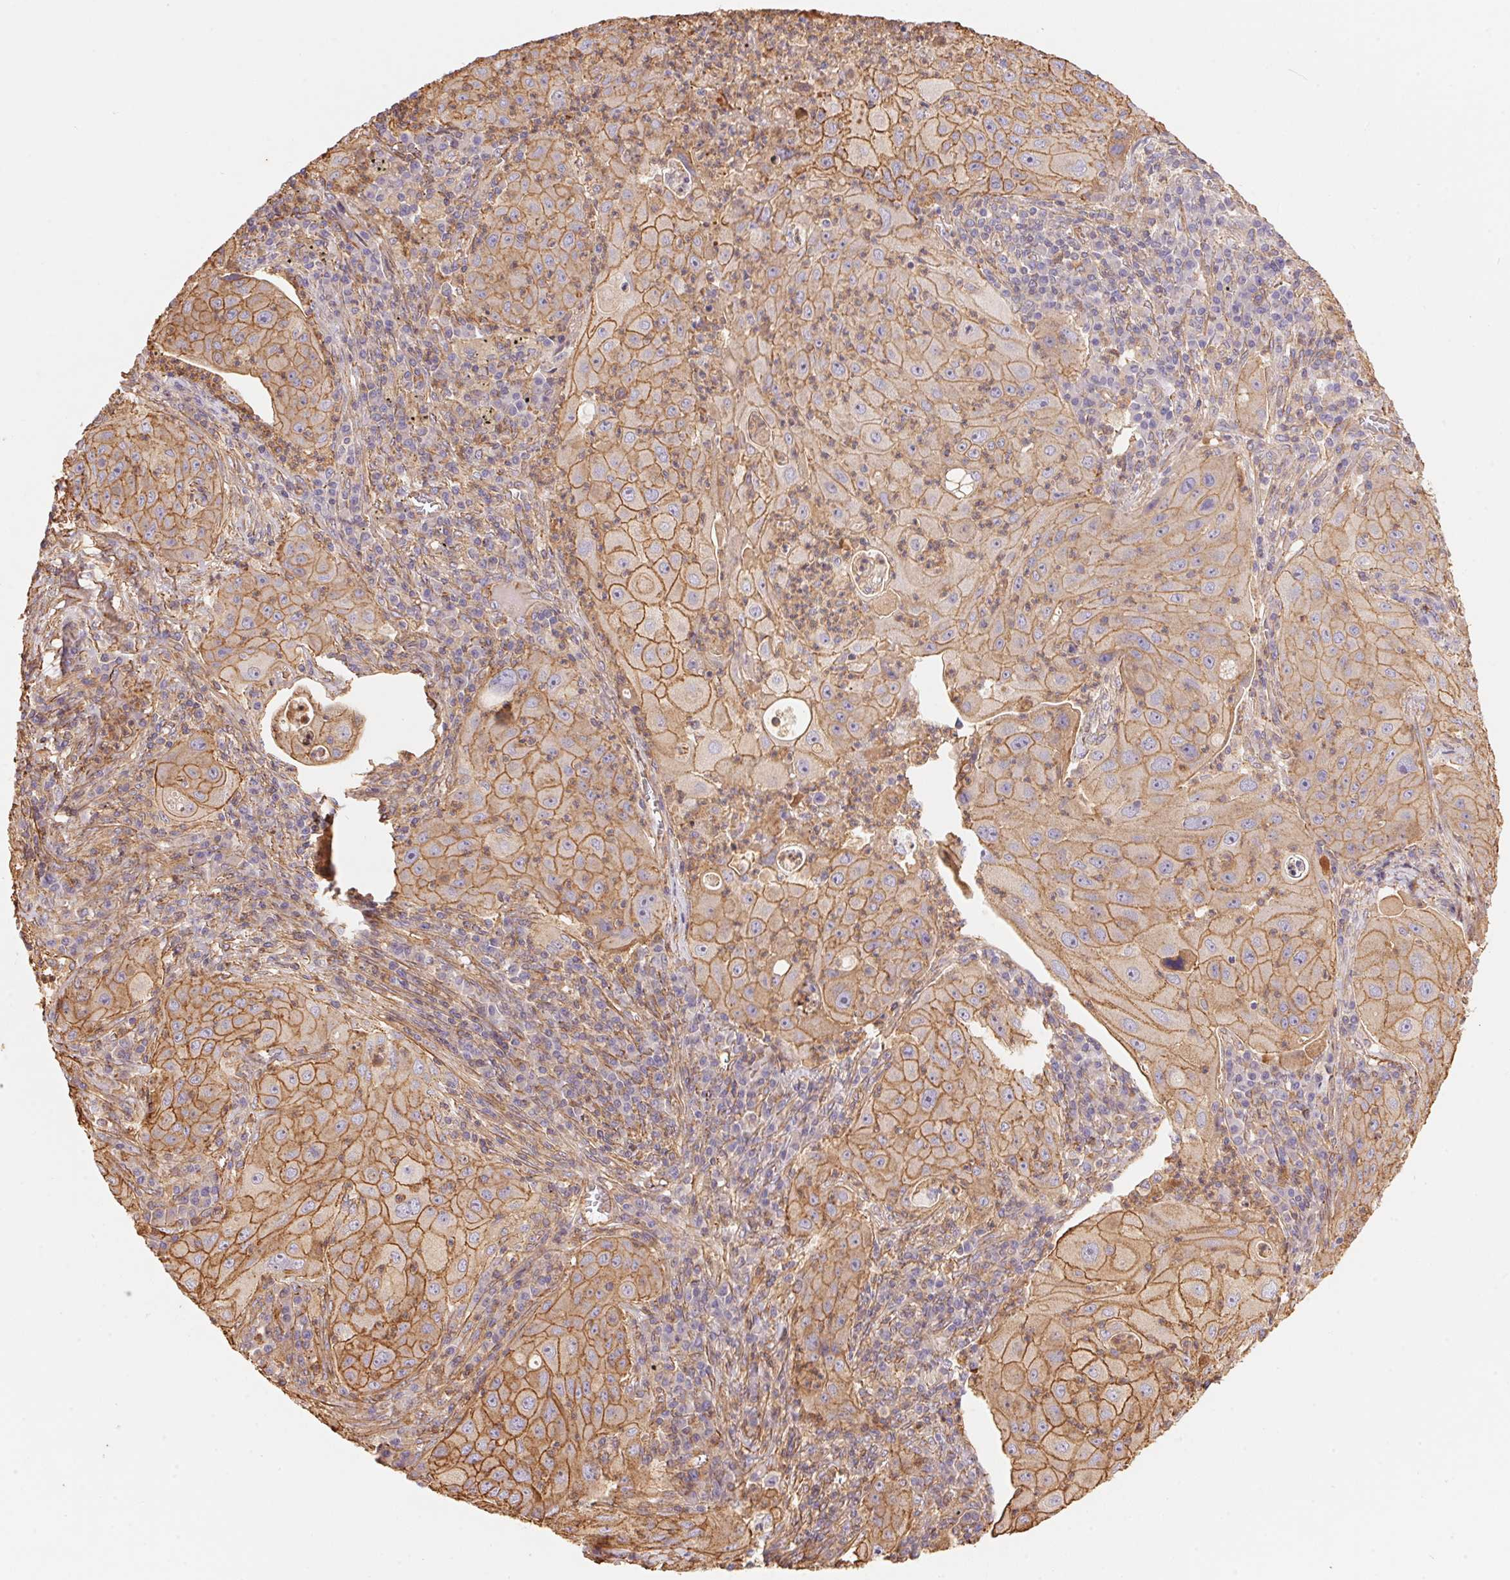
{"staining": {"intensity": "moderate", "quantity": ">75%", "location": "cytoplasmic/membranous"}, "tissue": "lung cancer", "cell_type": "Tumor cells", "image_type": "cancer", "snomed": [{"axis": "morphology", "description": "Squamous cell carcinoma, NOS"}, {"axis": "topography", "description": "Lung"}], "caption": "The histopathology image shows immunohistochemical staining of lung cancer. There is moderate cytoplasmic/membranous staining is present in about >75% of tumor cells.", "gene": "FRAS1", "patient": {"sex": "female", "age": 59}}